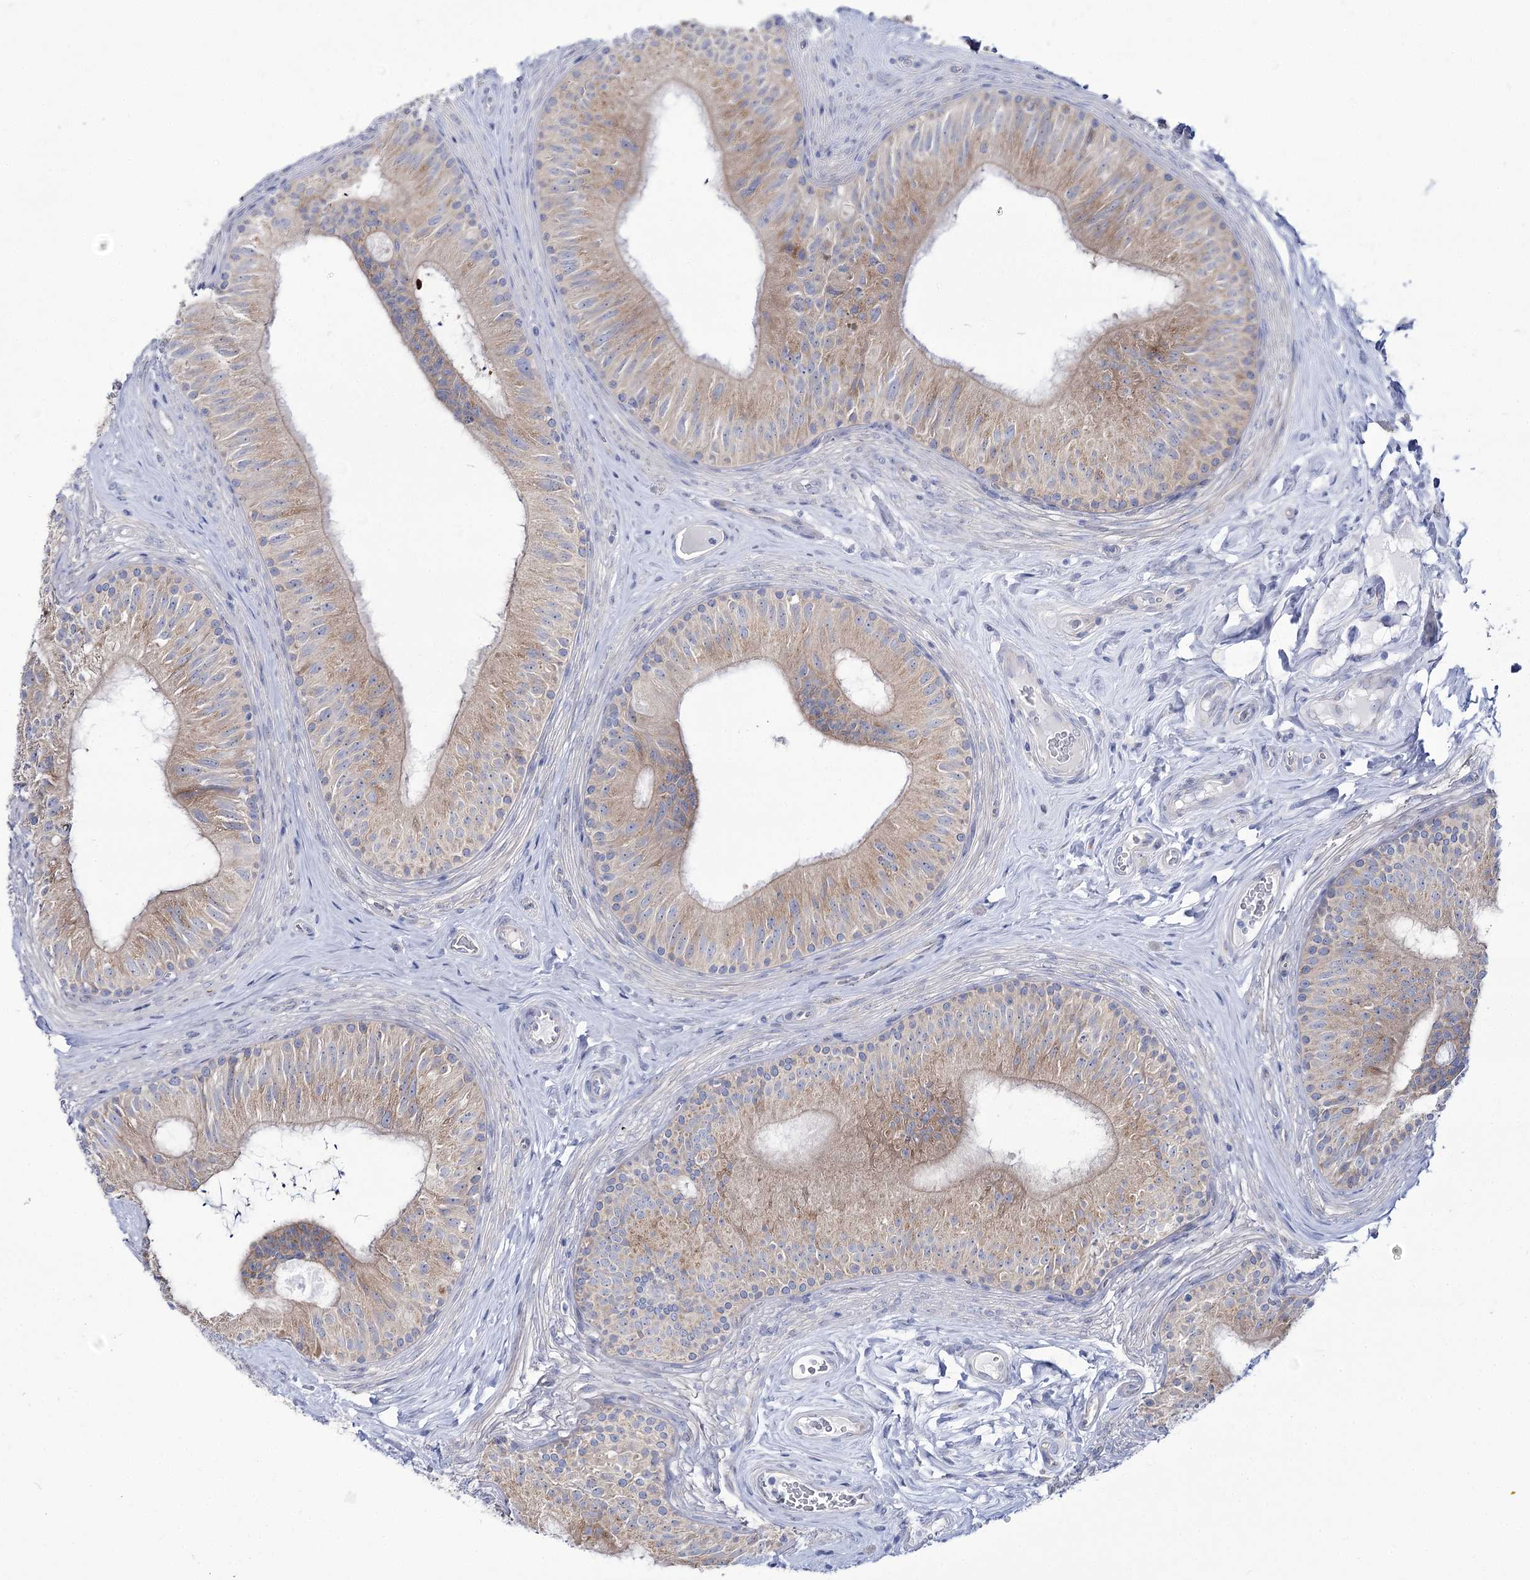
{"staining": {"intensity": "moderate", "quantity": ">75%", "location": "cytoplasmic/membranous"}, "tissue": "epididymis", "cell_type": "Glandular cells", "image_type": "normal", "snomed": [{"axis": "morphology", "description": "Normal tissue, NOS"}, {"axis": "topography", "description": "Epididymis"}], "caption": "Glandular cells exhibit moderate cytoplasmic/membranous positivity in about >75% of cells in benign epididymis. The staining was performed using DAB, with brown indicating positive protein expression. Nuclei are stained blue with hematoxylin.", "gene": "SUOX", "patient": {"sex": "male", "age": 46}}